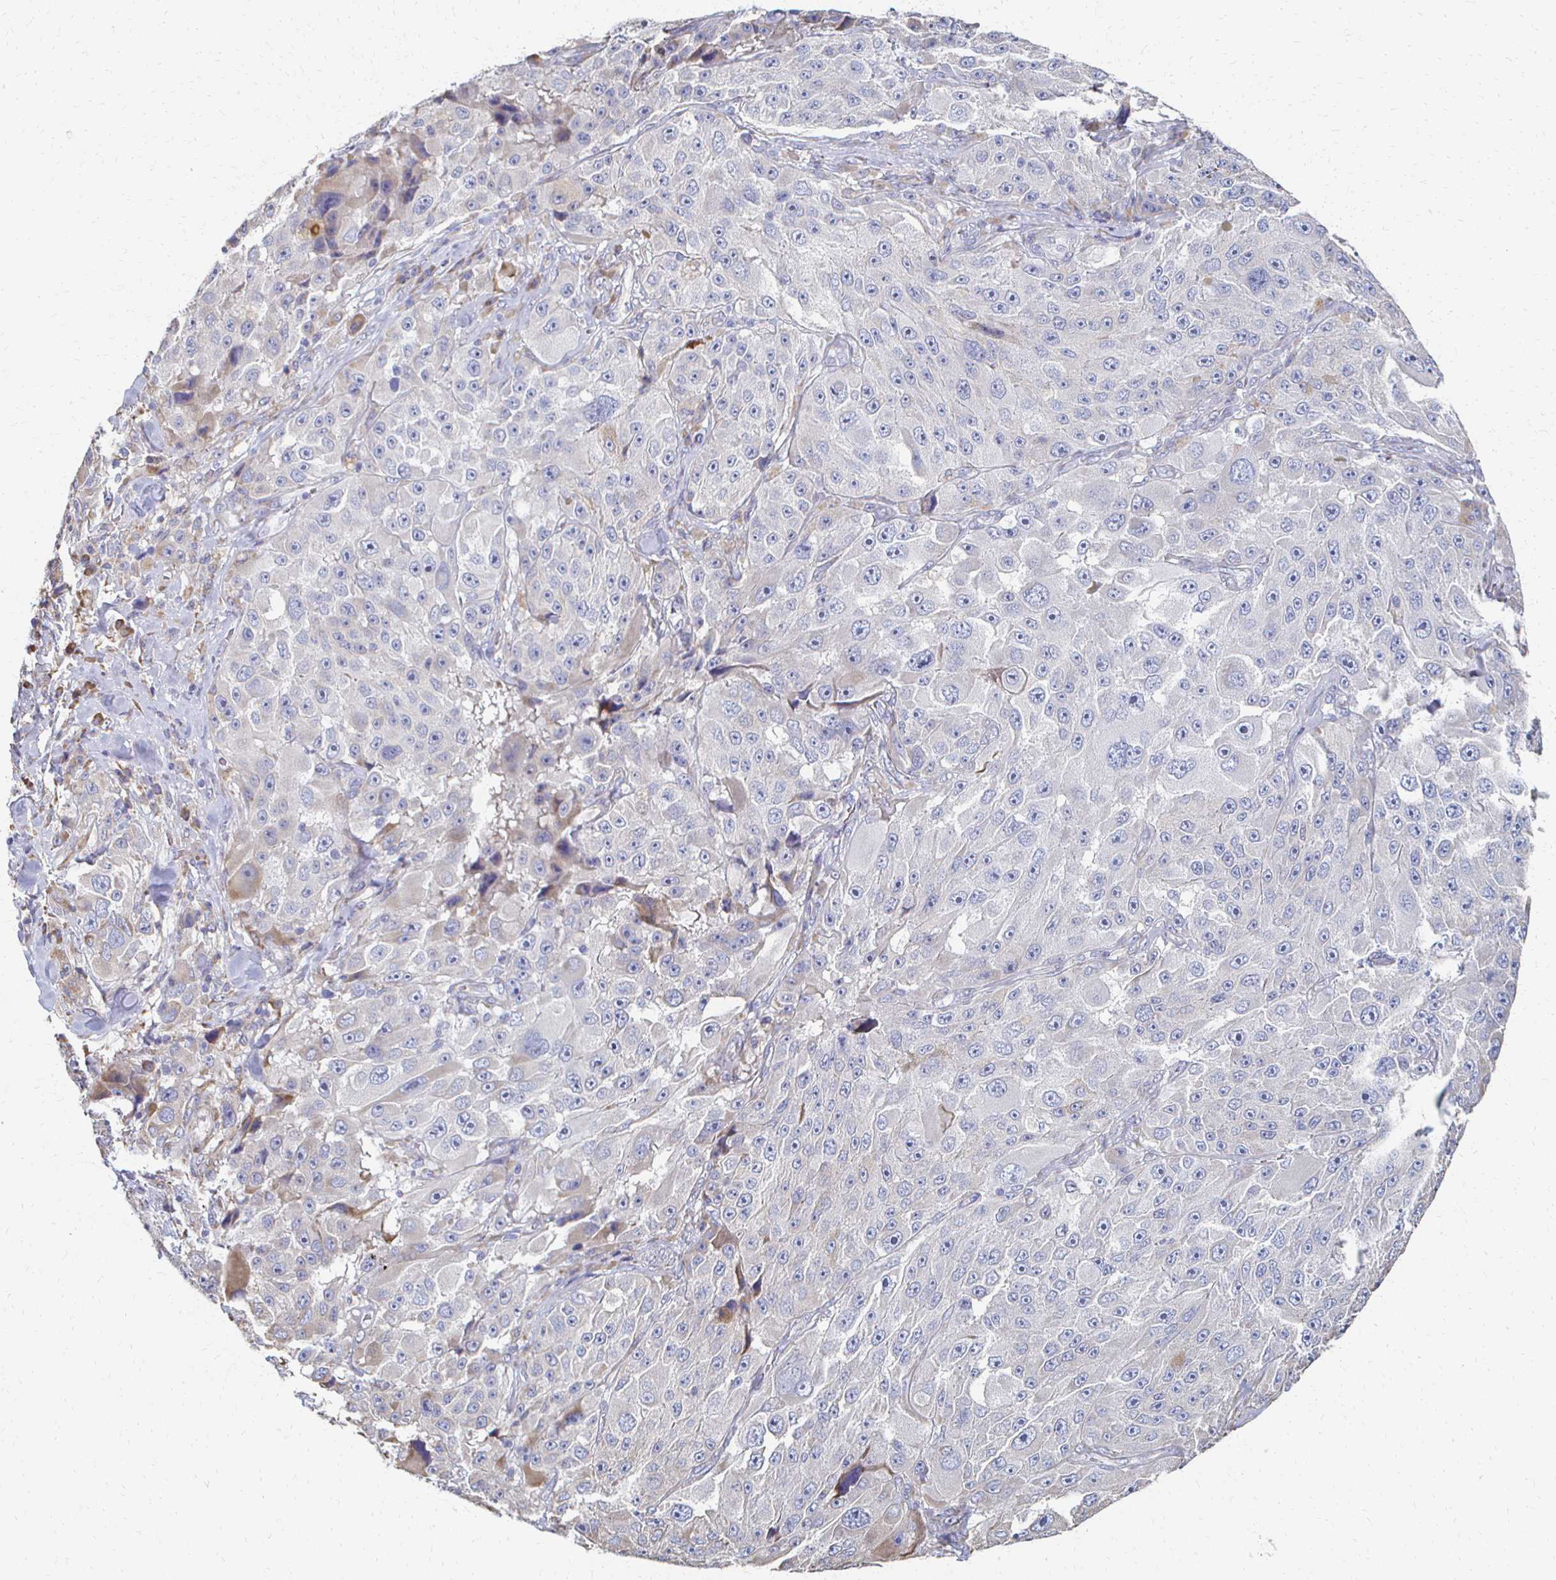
{"staining": {"intensity": "negative", "quantity": "none", "location": "none"}, "tissue": "melanoma", "cell_type": "Tumor cells", "image_type": "cancer", "snomed": [{"axis": "morphology", "description": "Malignant melanoma, Metastatic site"}, {"axis": "topography", "description": "Lymph node"}], "caption": "Tumor cells are negative for protein expression in human malignant melanoma (metastatic site).", "gene": "ATP1A3", "patient": {"sex": "male", "age": 62}}